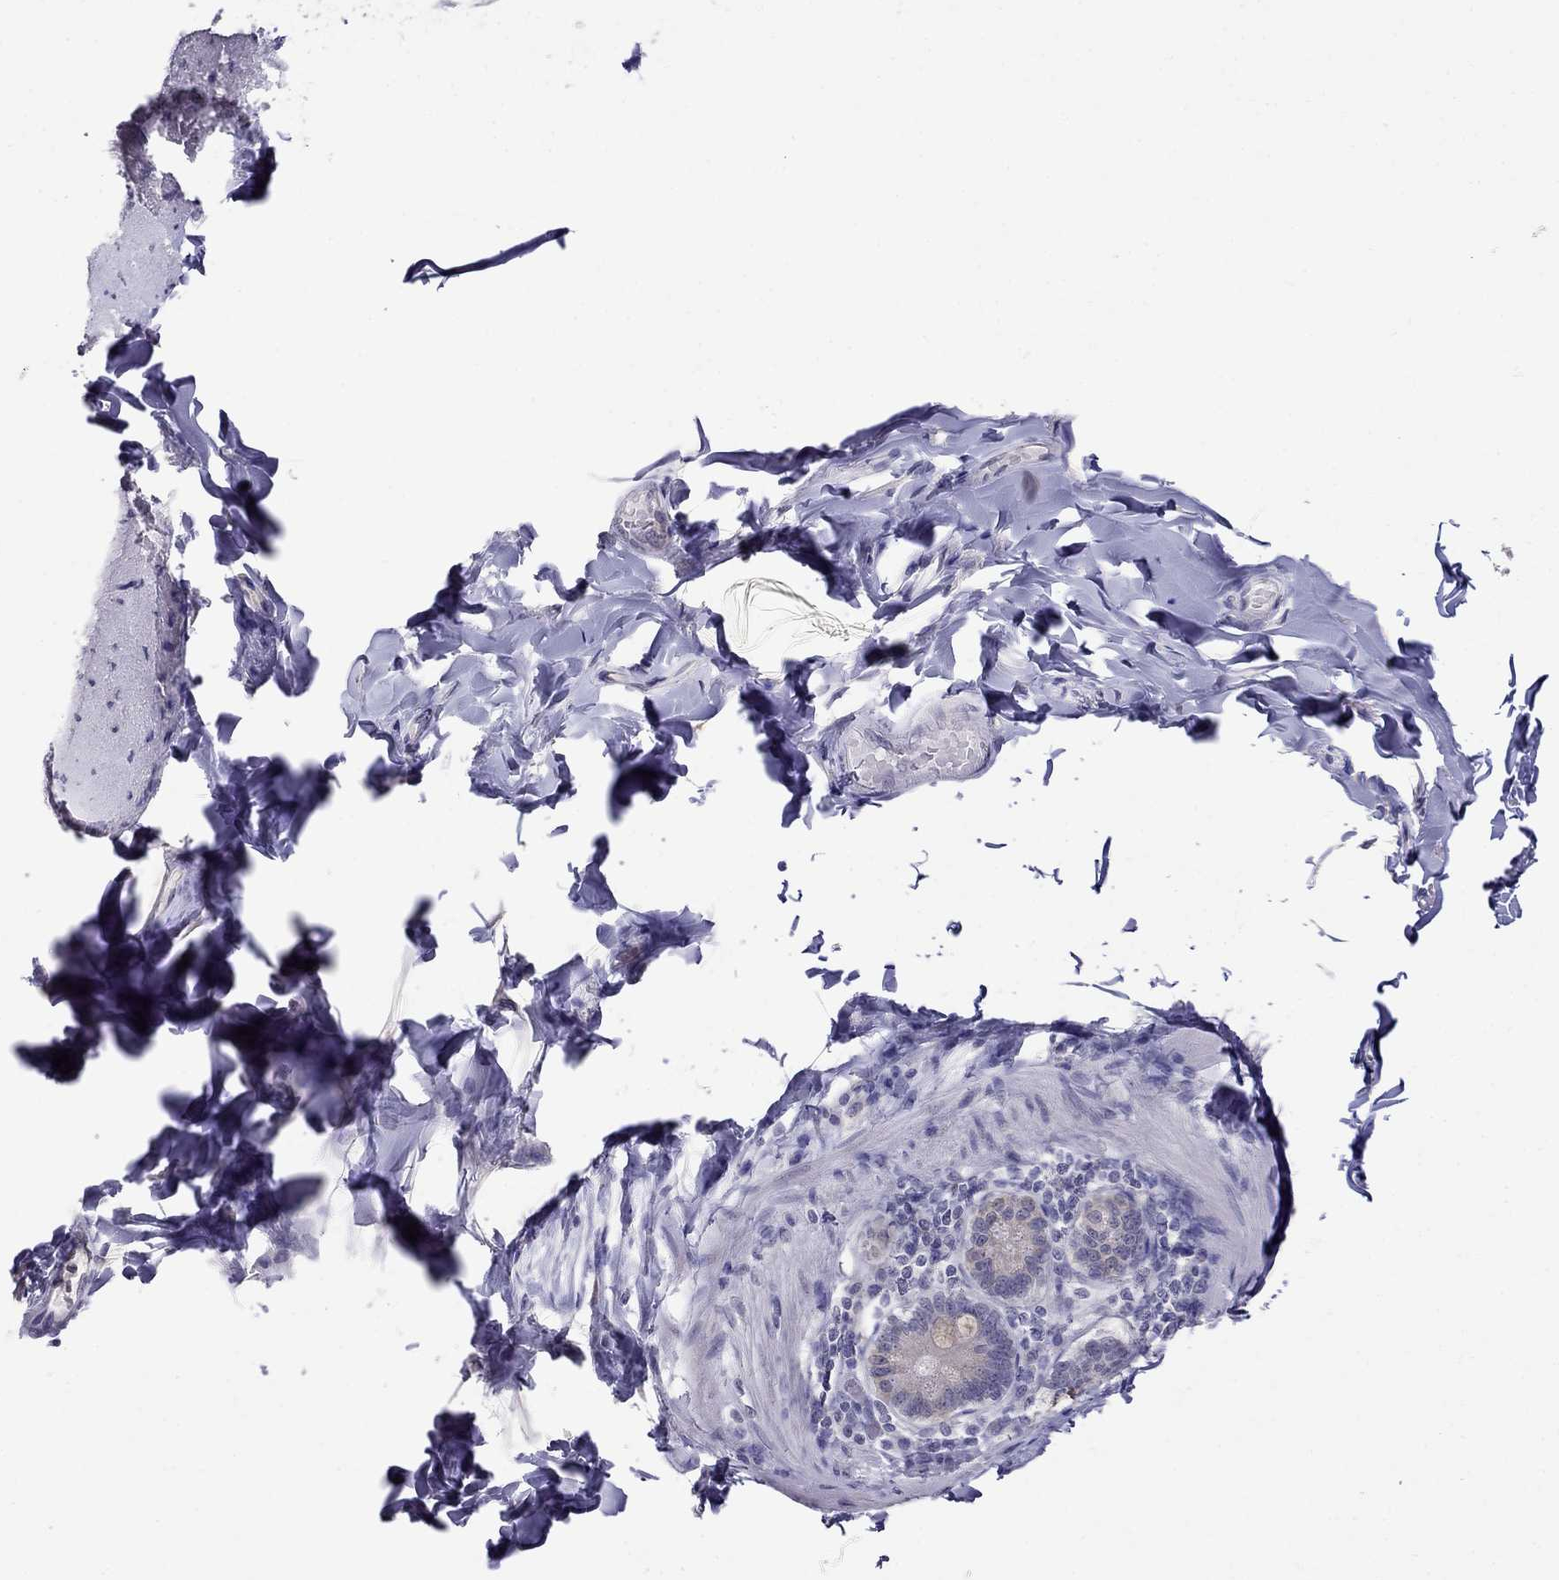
{"staining": {"intensity": "negative", "quantity": "none", "location": "none"}, "tissue": "adipose tissue", "cell_type": "Adipocytes", "image_type": "normal", "snomed": [{"axis": "morphology", "description": "Normal tissue, NOS"}, {"axis": "topography", "description": "Smooth muscle"}, {"axis": "topography", "description": "Duodenum"}, {"axis": "topography", "description": "Peripheral nerve tissue"}], "caption": "A histopathology image of human adipose tissue is negative for staining in adipocytes. Nuclei are stained in blue.", "gene": "MYO3B", "patient": {"sex": "female", "age": 61}}